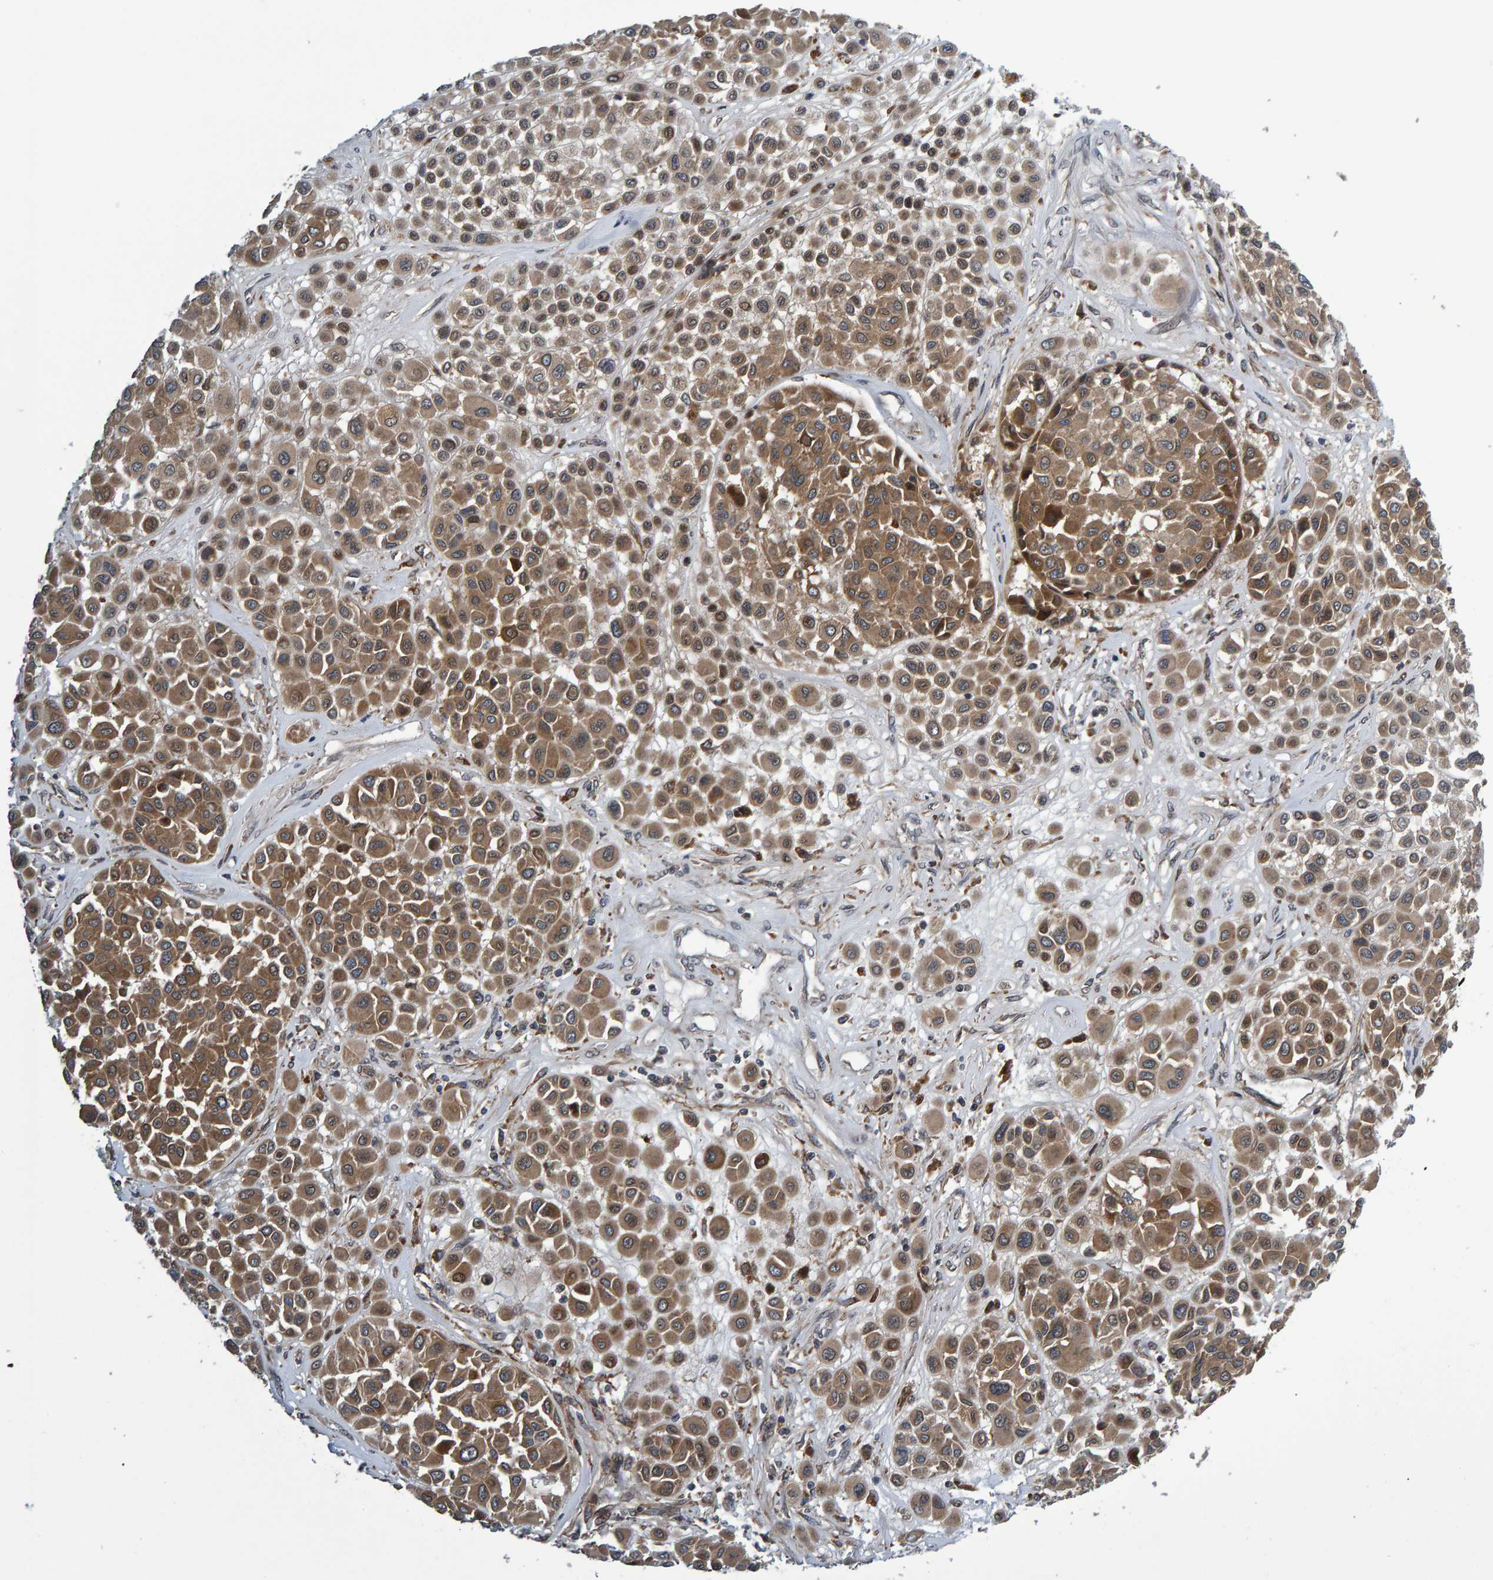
{"staining": {"intensity": "moderate", "quantity": ">75%", "location": "cytoplasmic/membranous"}, "tissue": "melanoma", "cell_type": "Tumor cells", "image_type": "cancer", "snomed": [{"axis": "morphology", "description": "Malignant melanoma, Metastatic site"}, {"axis": "topography", "description": "Soft tissue"}], "caption": "Melanoma stained for a protein exhibits moderate cytoplasmic/membranous positivity in tumor cells.", "gene": "ATP6V1H", "patient": {"sex": "male", "age": 41}}